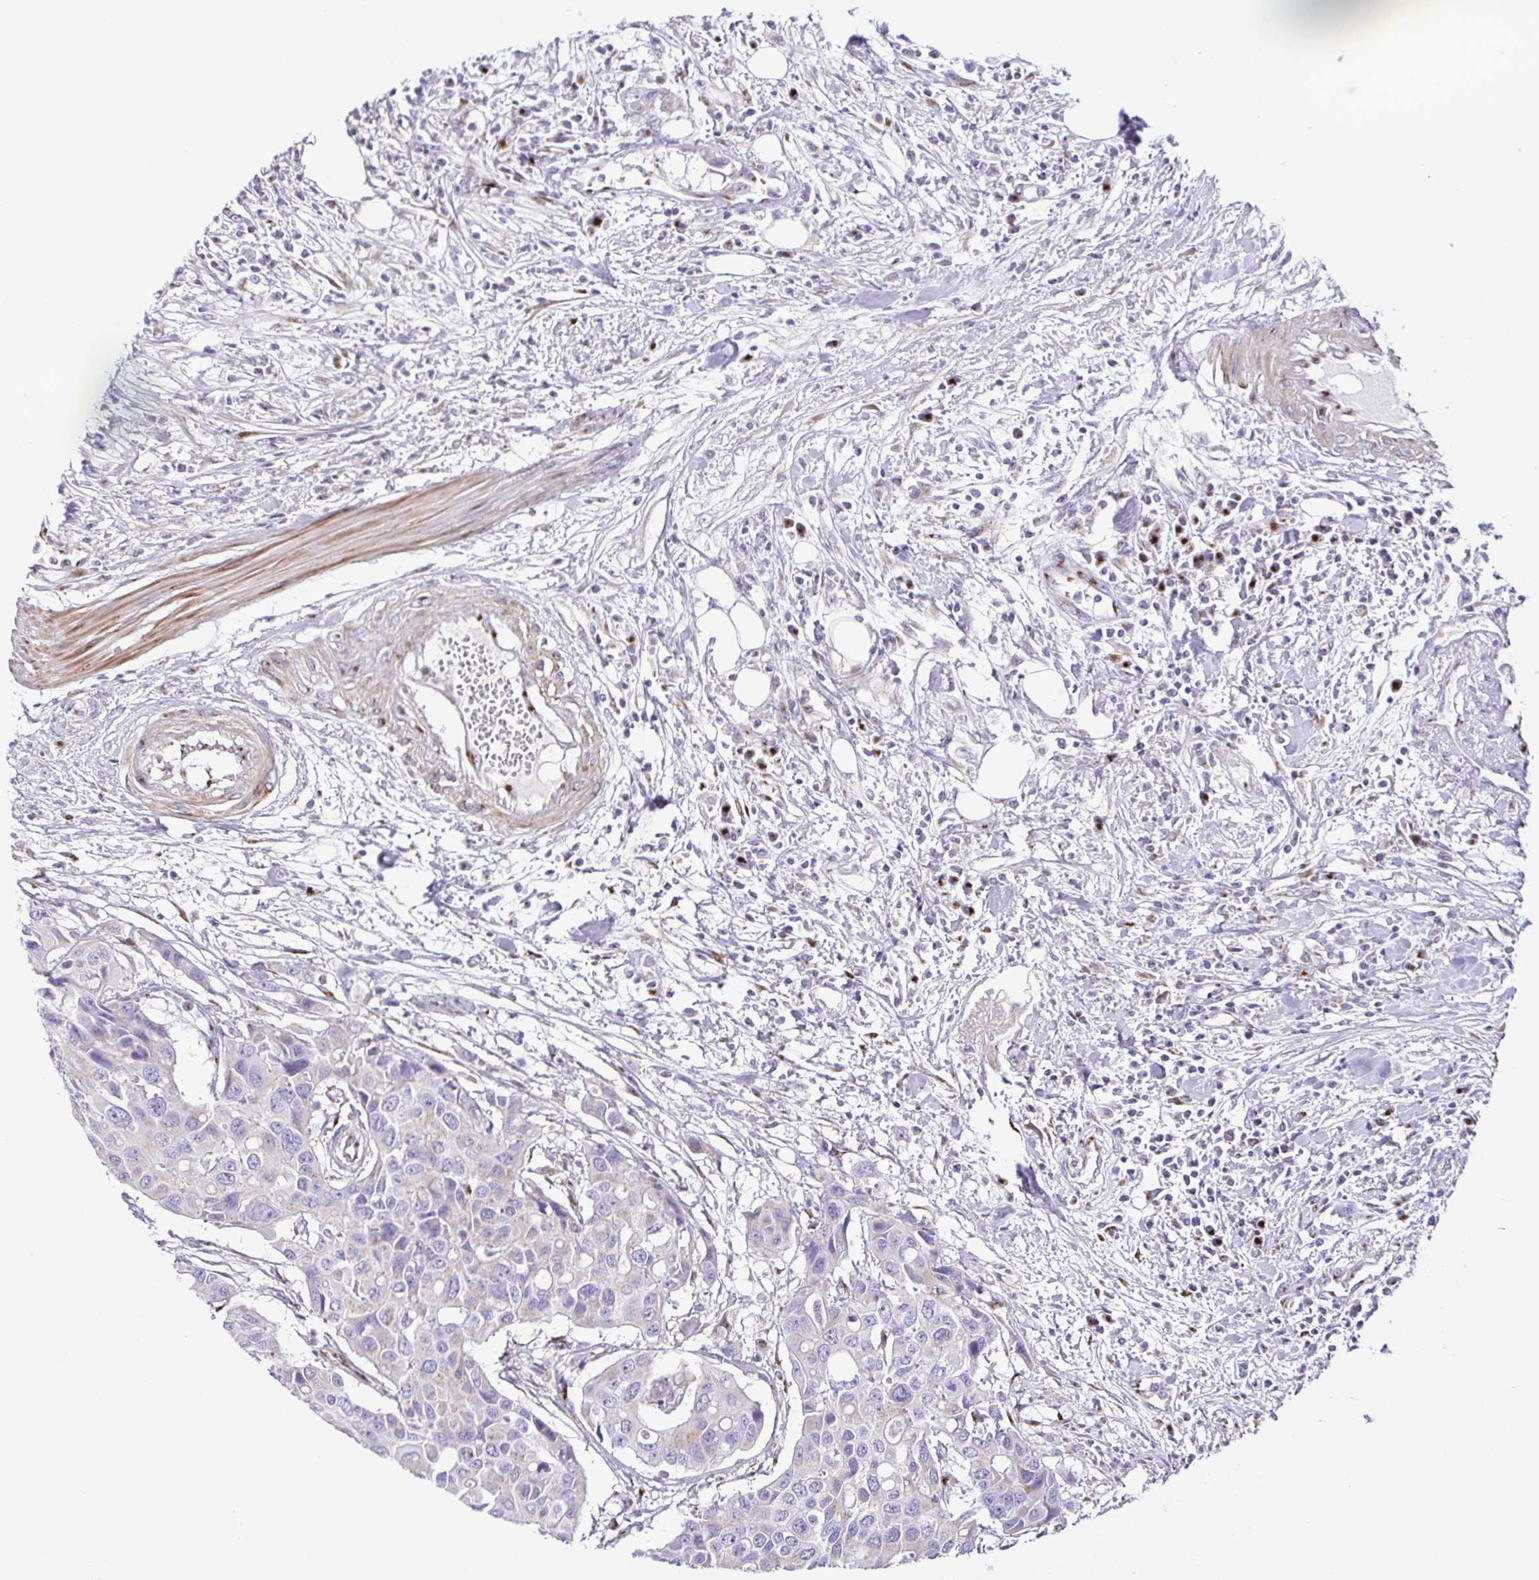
{"staining": {"intensity": "negative", "quantity": "none", "location": "none"}, "tissue": "colorectal cancer", "cell_type": "Tumor cells", "image_type": "cancer", "snomed": [{"axis": "morphology", "description": "Adenocarcinoma, NOS"}, {"axis": "topography", "description": "Colon"}], "caption": "Adenocarcinoma (colorectal) stained for a protein using IHC demonstrates no expression tumor cells.", "gene": "COL17A1", "patient": {"sex": "male", "age": 77}}